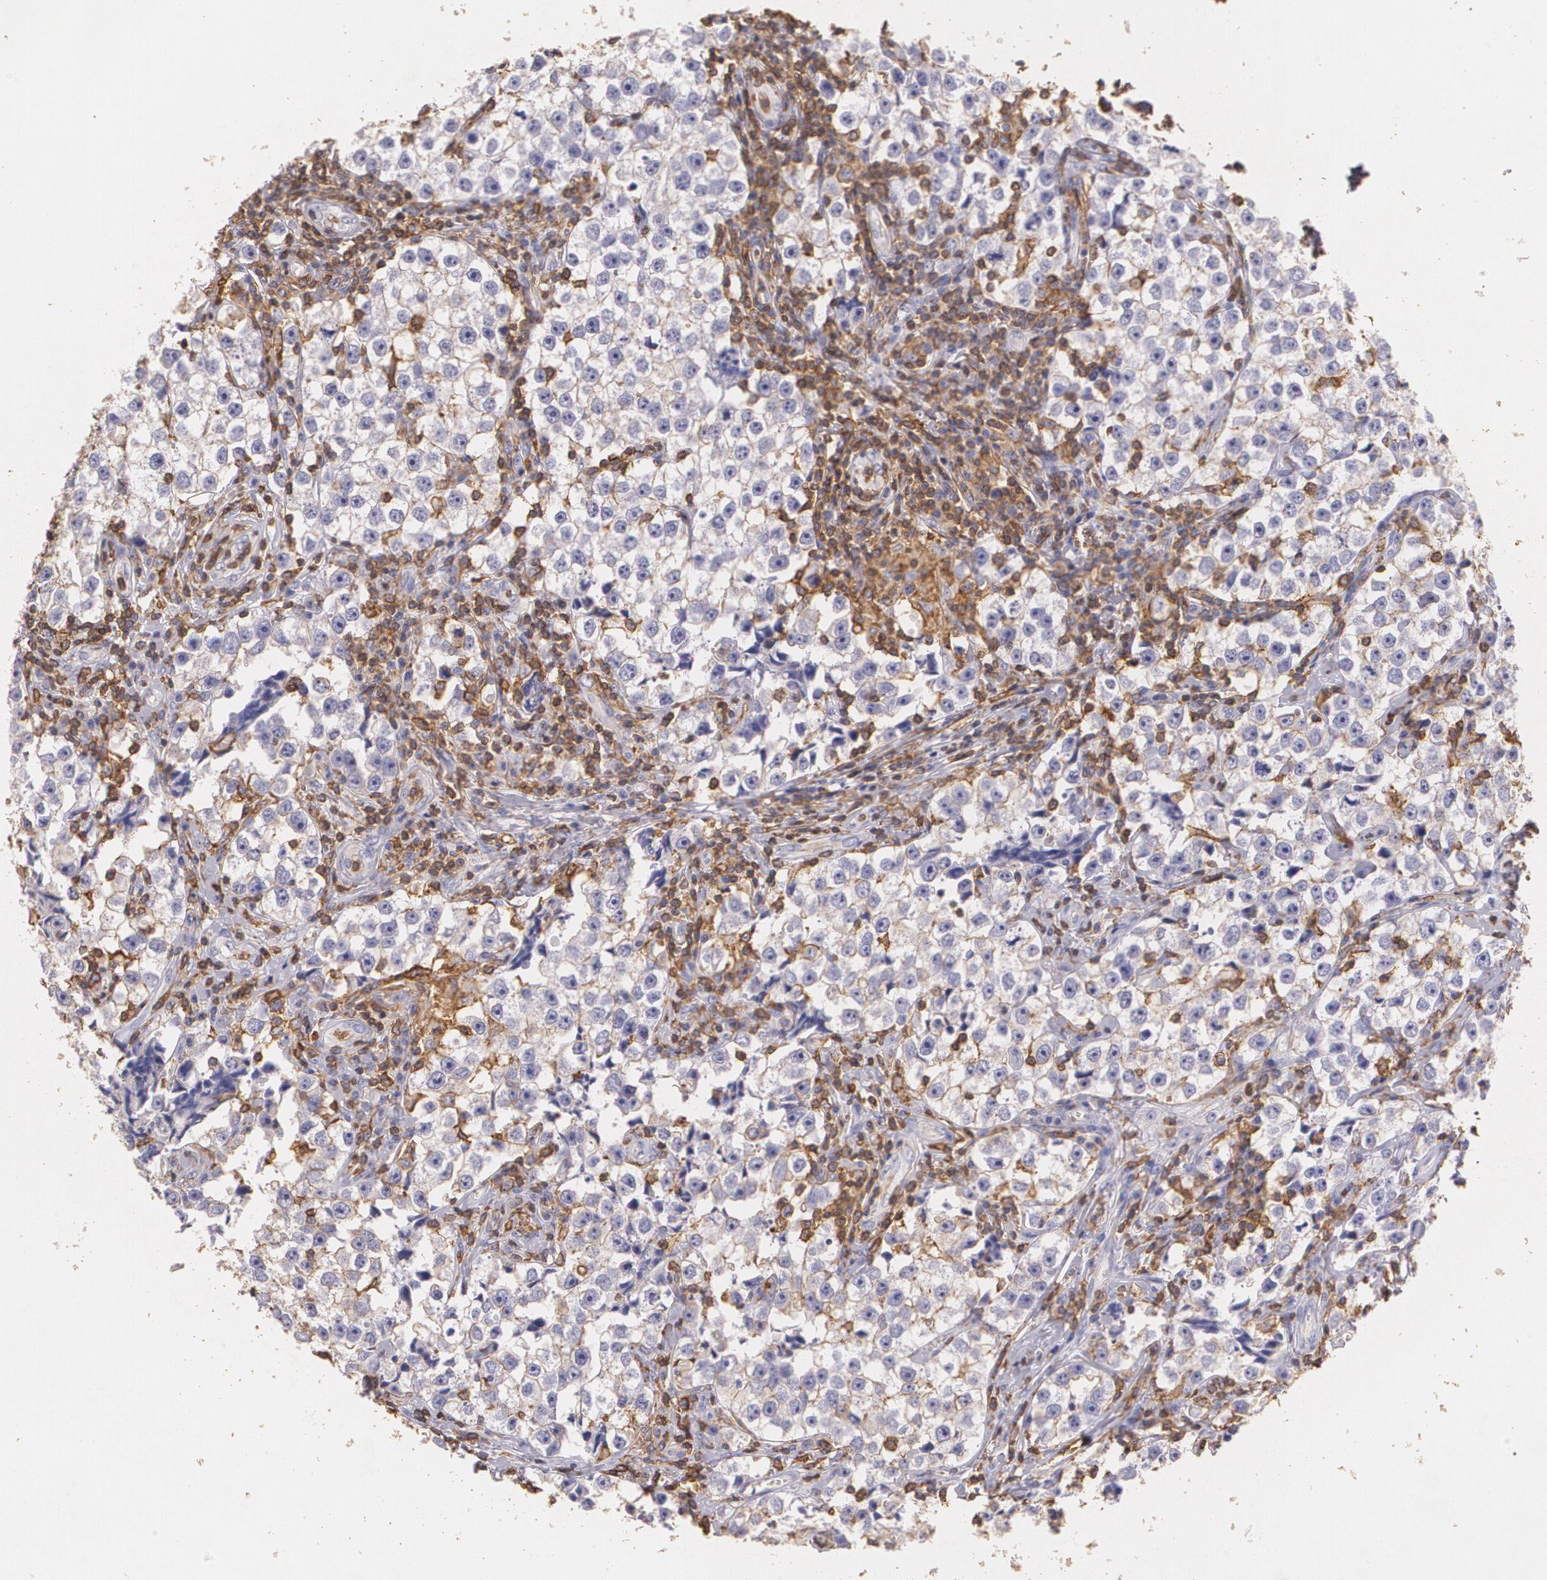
{"staining": {"intensity": "negative", "quantity": "none", "location": "none"}, "tissue": "testis cancer", "cell_type": "Tumor cells", "image_type": "cancer", "snomed": [{"axis": "morphology", "description": "Seminoma, NOS"}, {"axis": "topography", "description": "Testis"}], "caption": "This is an IHC micrograph of human seminoma (testis). There is no positivity in tumor cells.", "gene": "TGFBR1", "patient": {"sex": "male", "age": 32}}